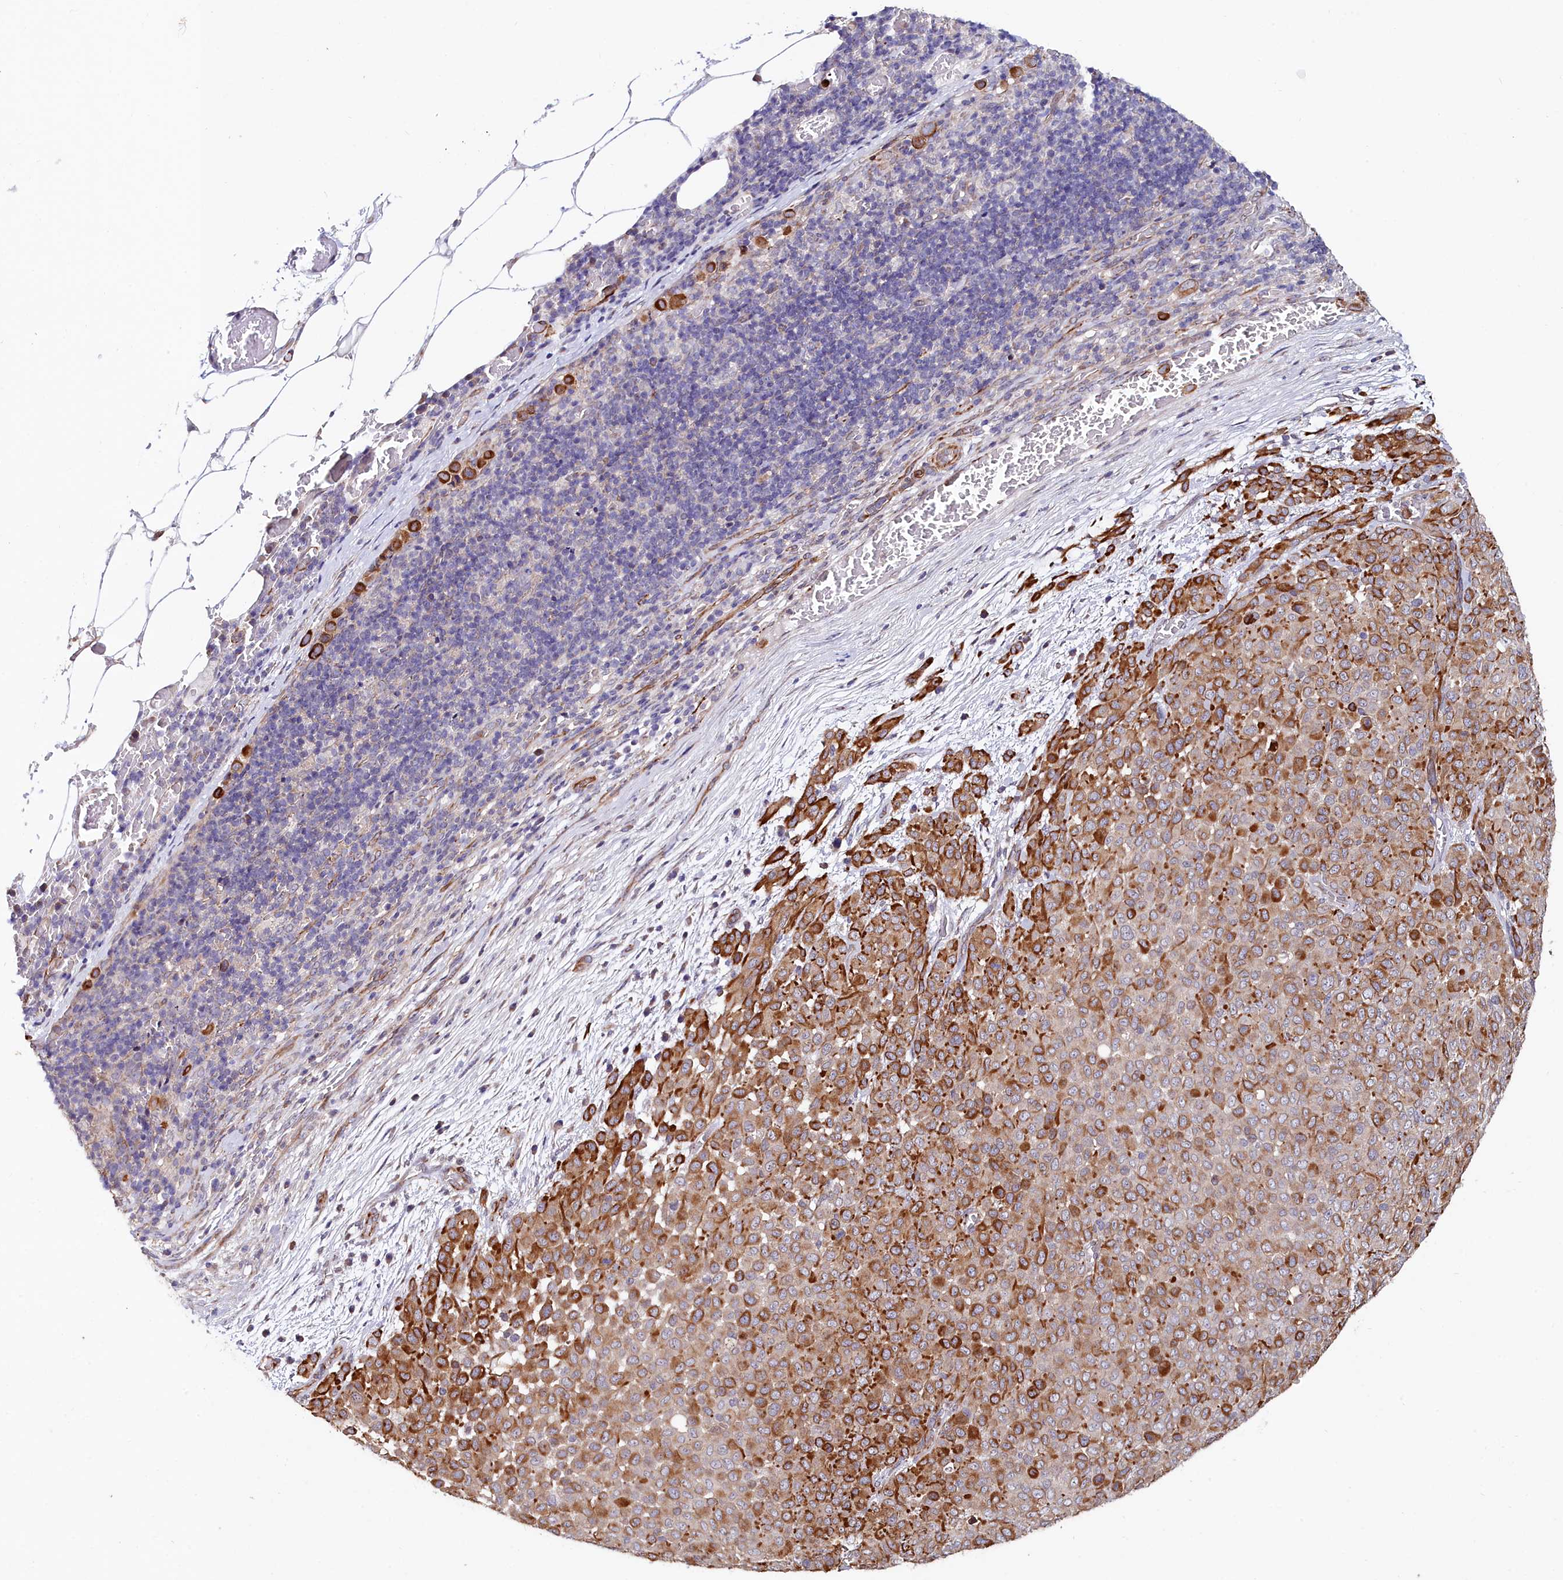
{"staining": {"intensity": "moderate", "quantity": "25%-75%", "location": "cytoplasmic/membranous"}, "tissue": "melanoma", "cell_type": "Tumor cells", "image_type": "cancer", "snomed": [{"axis": "morphology", "description": "Malignant melanoma, Metastatic site"}, {"axis": "topography", "description": "Skin"}], "caption": "Melanoma stained with immunohistochemistry (IHC) shows moderate cytoplasmic/membranous staining in about 25%-75% of tumor cells.", "gene": "C4orf19", "patient": {"sex": "female", "age": 81}}